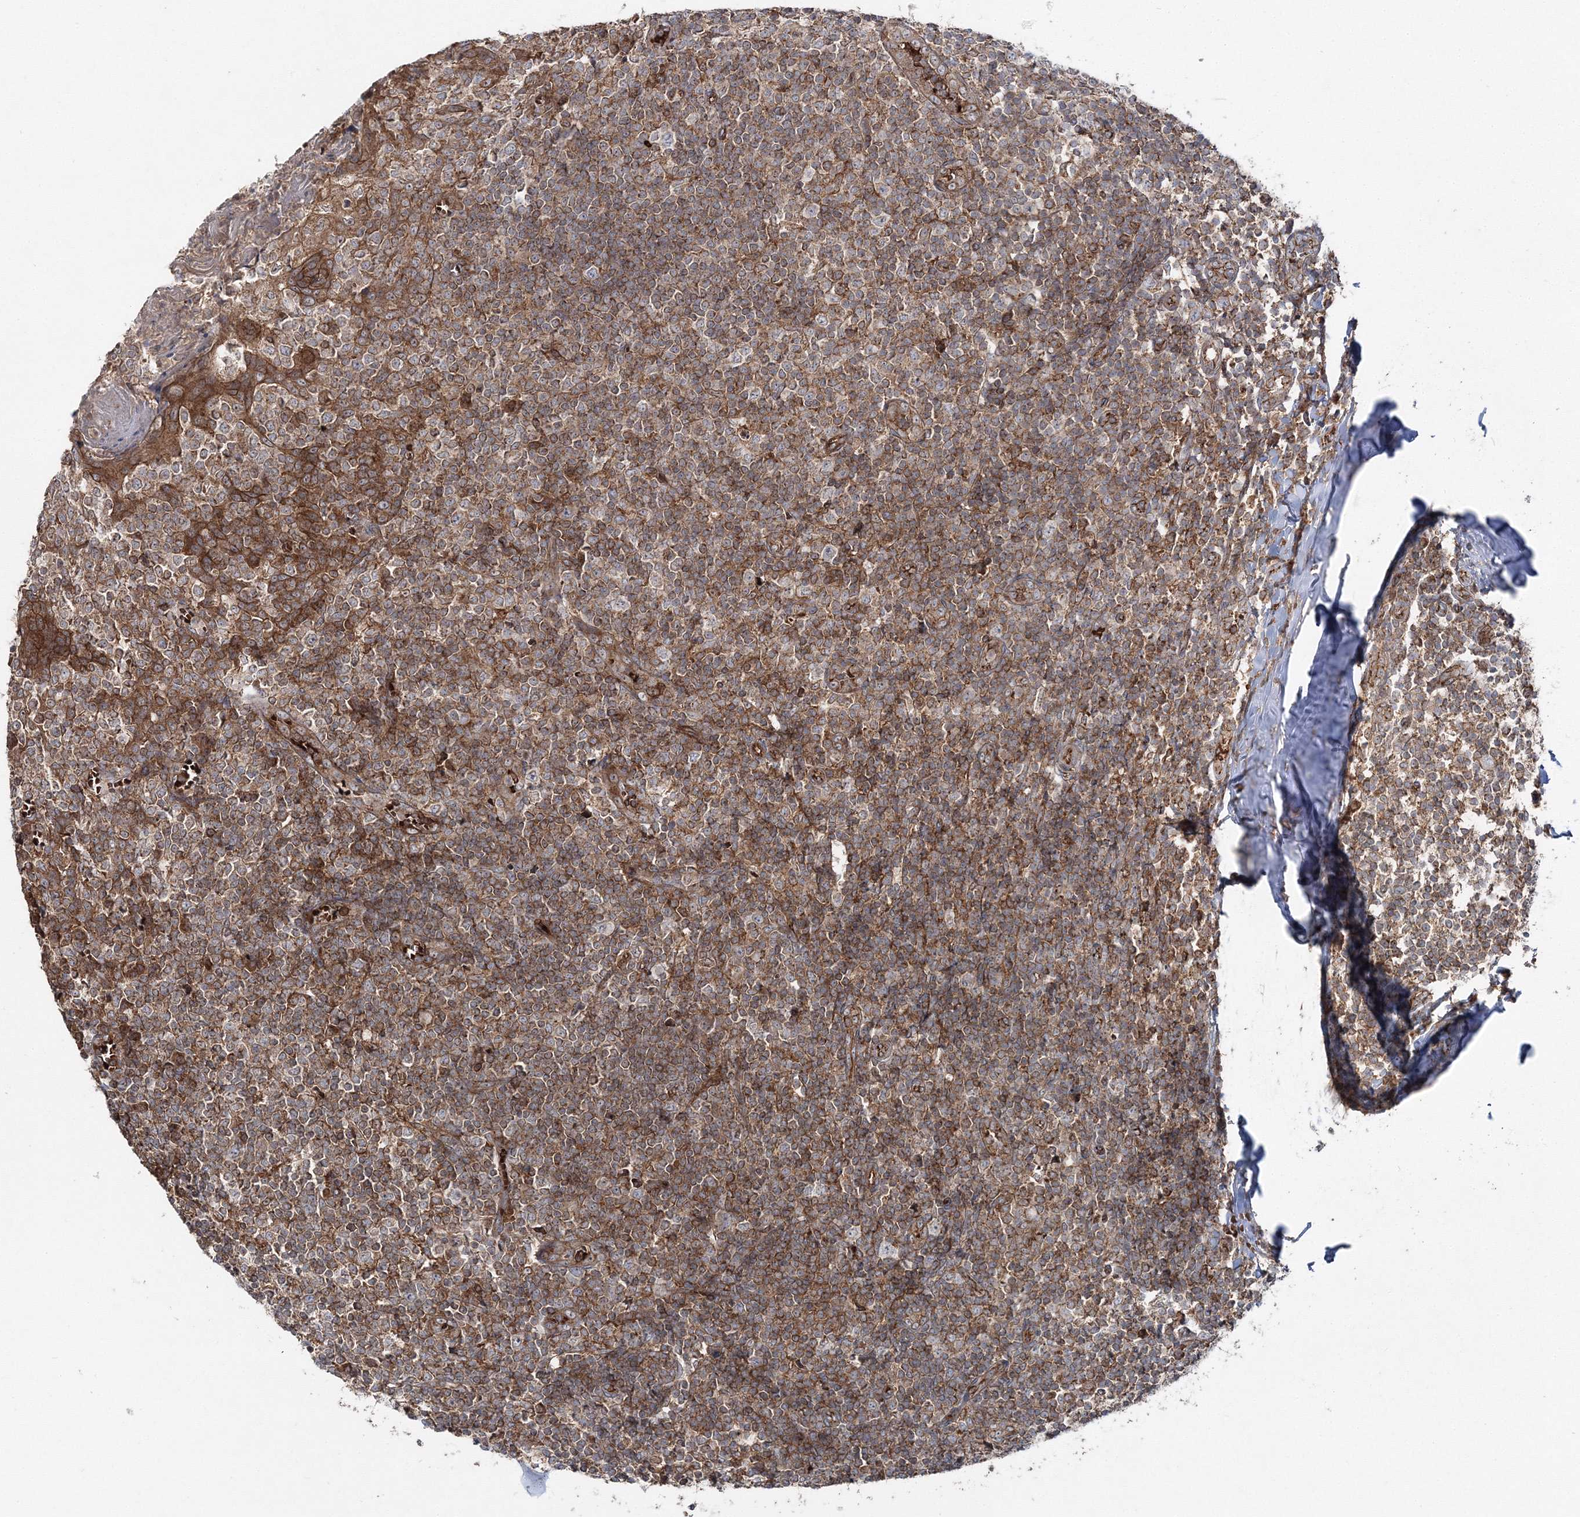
{"staining": {"intensity": "weak", "quantity": ">75%", "location": "cytoplasmic/membranous"}, "tissue": "tonsil", "cell_type": "Germinal center cells", "image_type": "normal", "snomed": [{"axis": "morphology", "description": "Normal tissue, NOS"}, {"axis": "topography", "description": "Tonsil"}], "caption": "This photomicrograph exhibits normal tonsil stained with immunohistochemistry to label a protein in brown. The cytoplasmic/membranous of germinal center cells show weak positivity for the protein. Nuclei are counter-stained blue.", "gene": "PCBD2", "patient": {"sex": "female", "age": 19}}